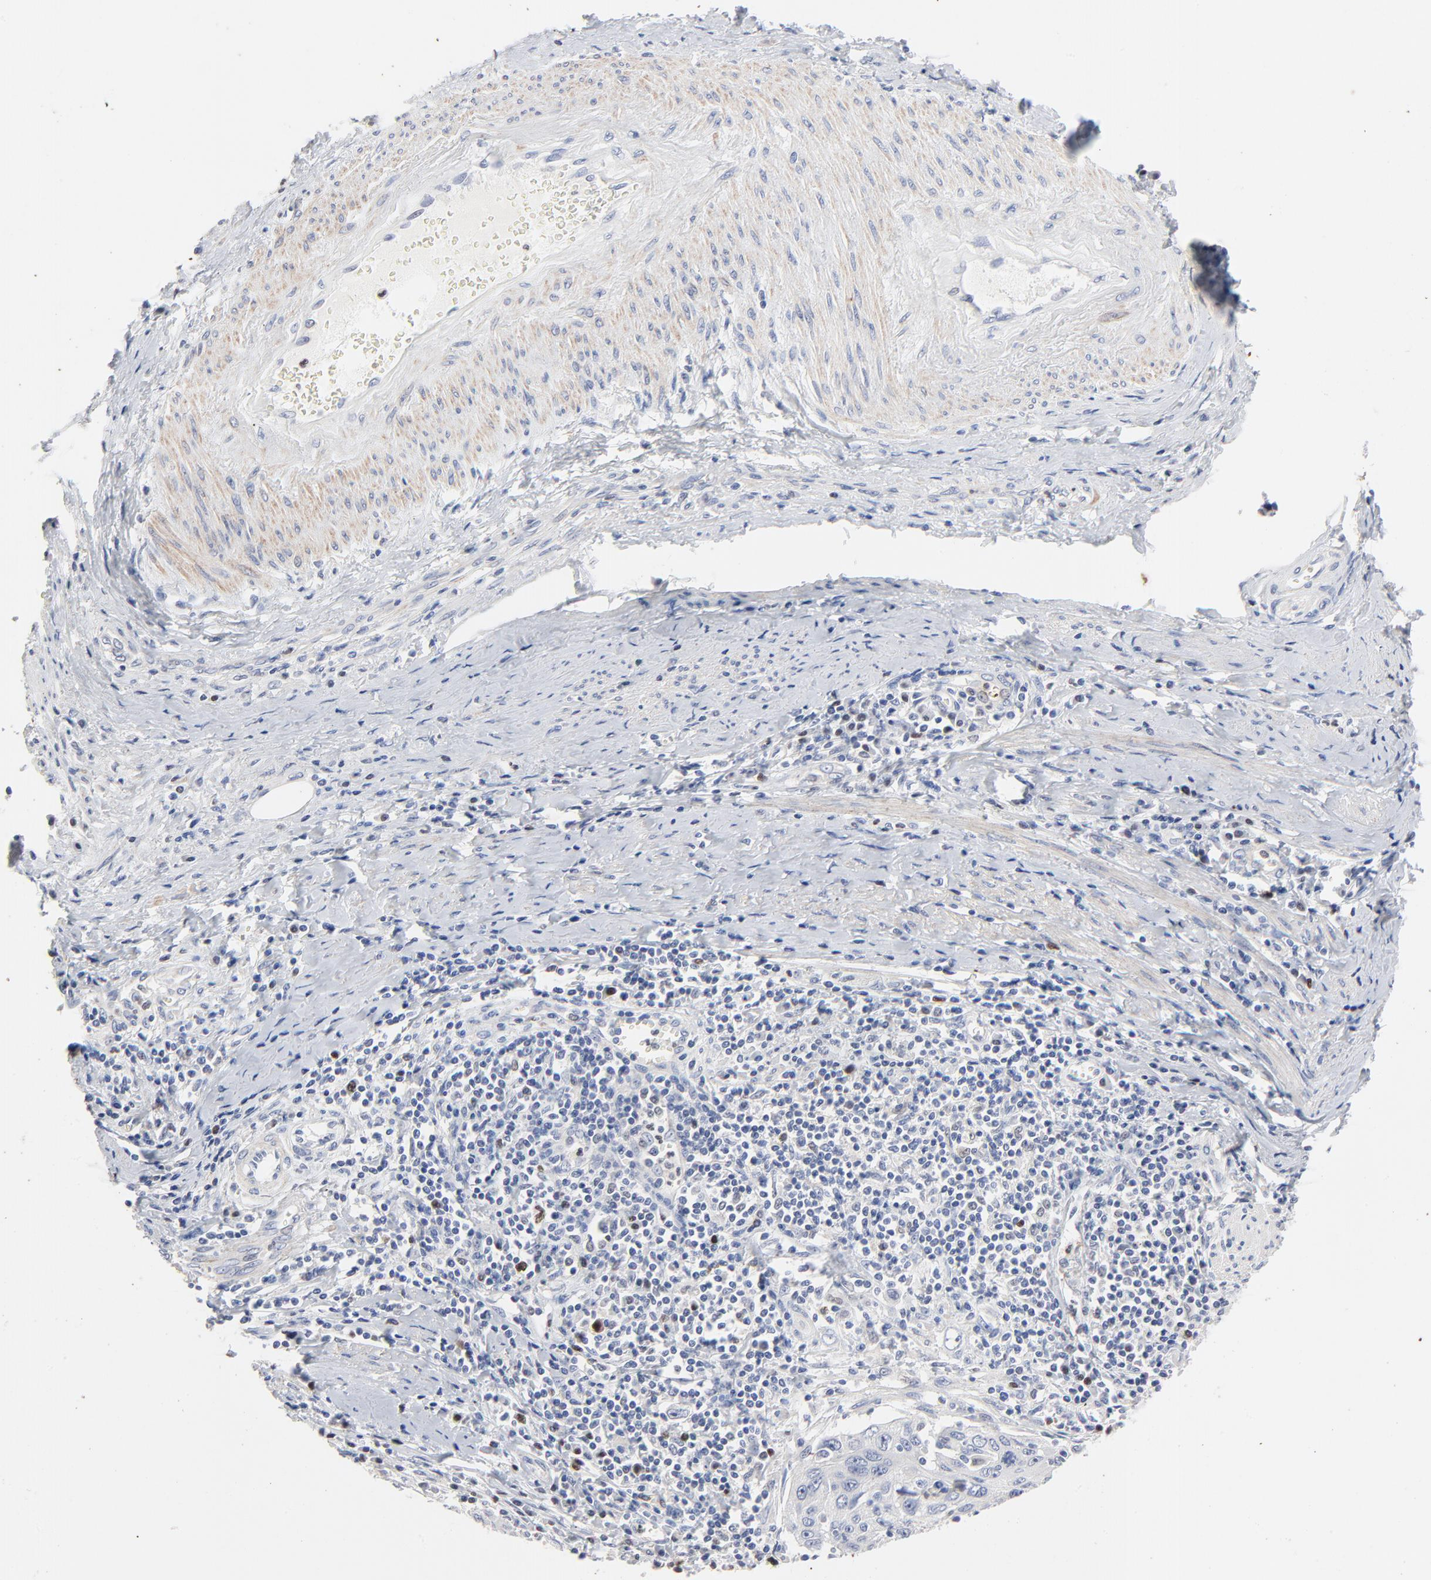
{"staining": {"intensity": "negative", "quantity": "none", "location": "none"}, "tissue": "cervical cancer", "cell_type": "Tumor cells", "image_type": "cancer", "snomed": [{"axis": "morphology", "description": "Squamous cell carcinoma, NOS"}, {"axis": "topography", "description": "Cervix"}], "caption": "Immunohistochemistry (IHC) micrograph of neoplastic tissue: human cervical cancer (squamous cell carcinoma) stained with DAB shows no significant protein positivity in tumor cells.", "gene": "AADAC", "patient": {"sex": "female", "age": 53}}